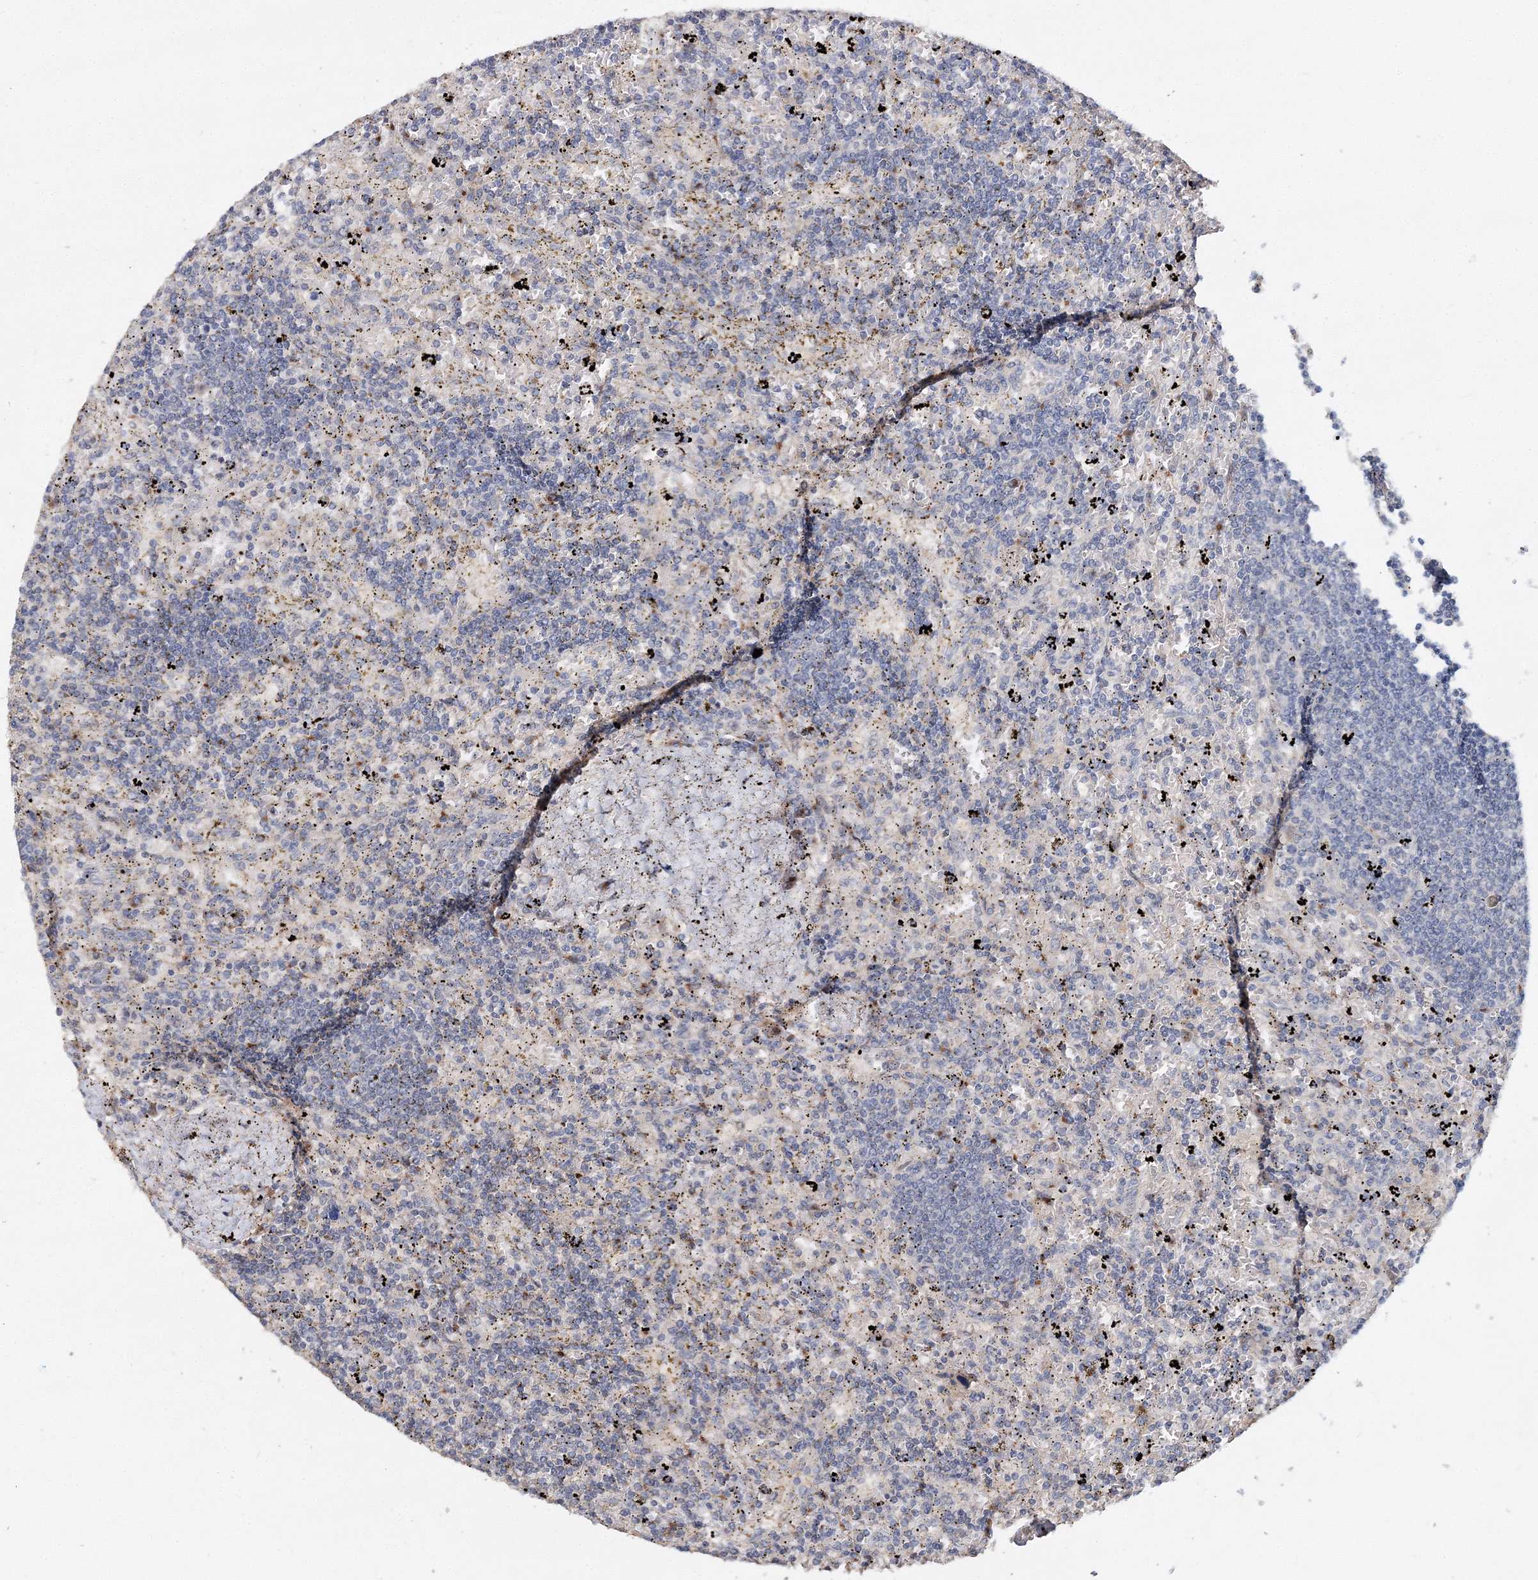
{"staining": {"intensity": "negative", "quantity": "none", "location": "none"}, "tissue": "lymphoma", "cell_type": "Tumor cells", "image_type": "cancer", "snomed": [{"axis": "morphology", "description": "Malignant lymphoma, non-Hodgkin's type, Low grade"}, {"axis": "topography", "description": "Spleen"}], "caption": "The IHC image has no significant positivity in tumor cells of low-grade malignant lymphoma, non-Hodgkin's type tissue. (DAB immunohistochemistry visualized using brightfield microscopy, high magnification).", "gene": "GJB5", "patient": {"sex": "male", "age": 76}}